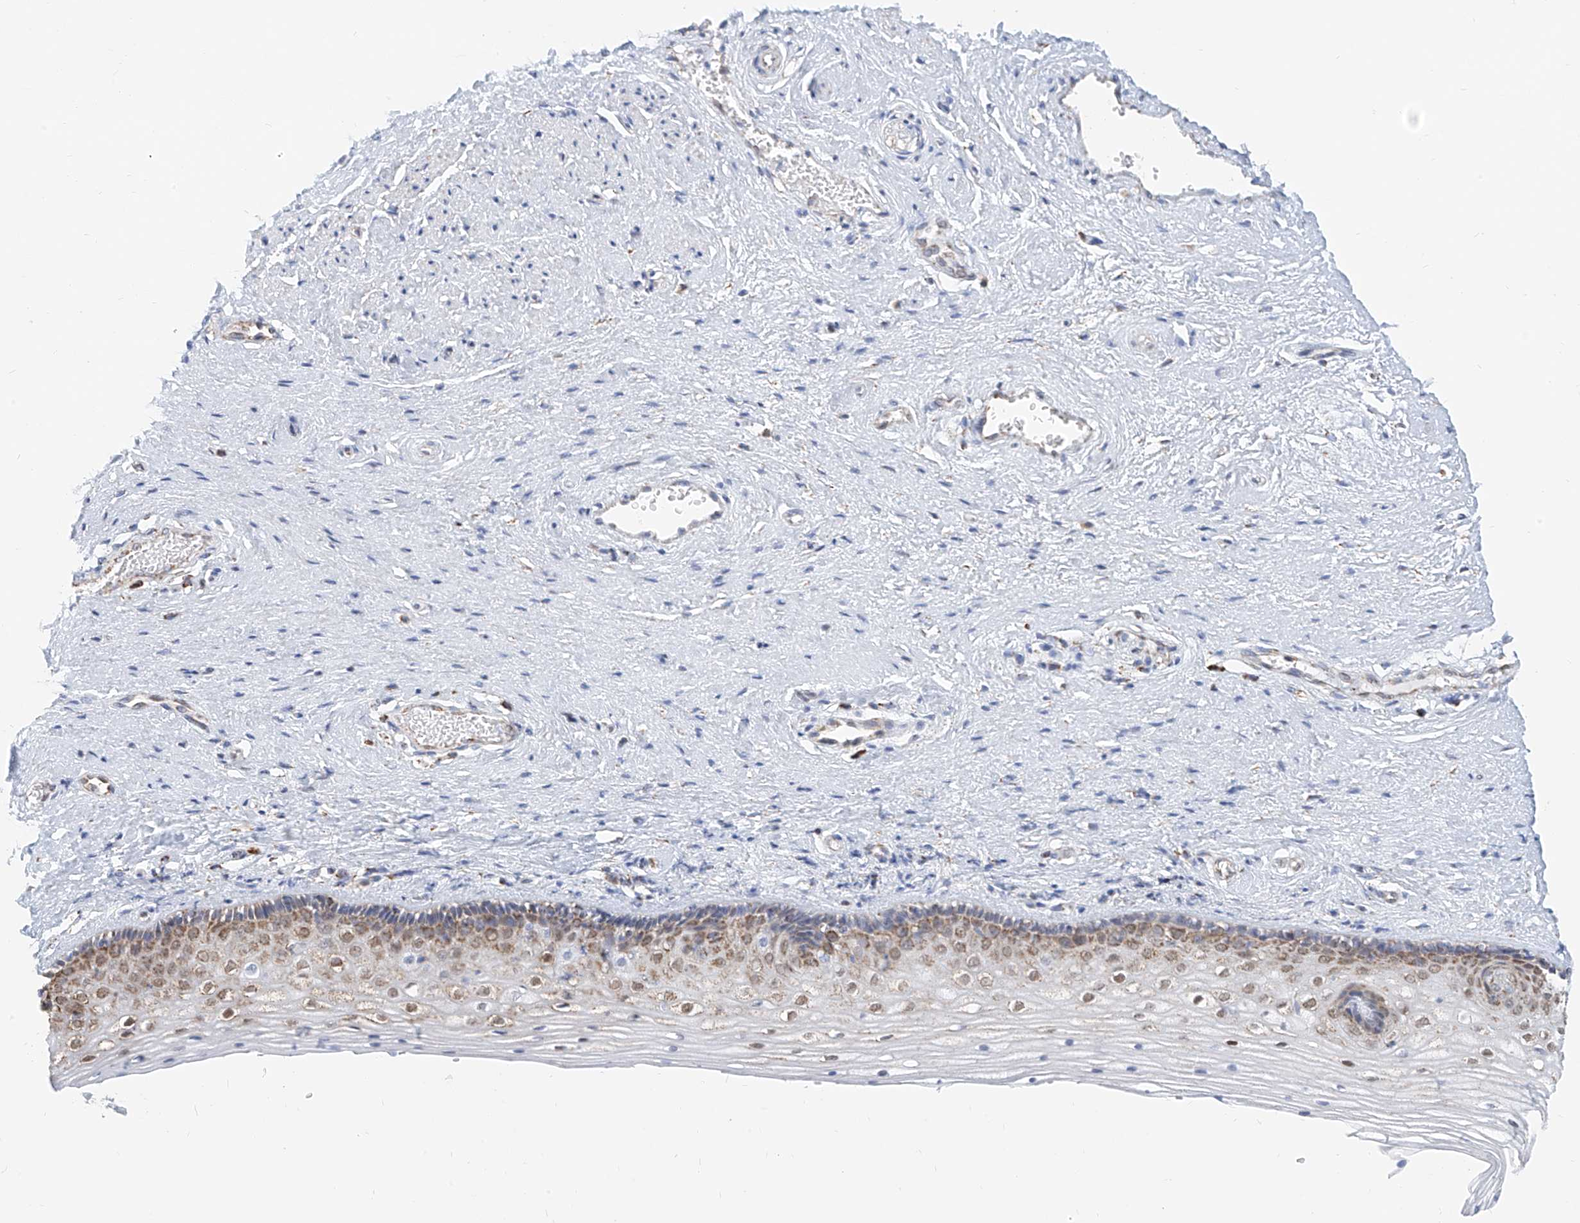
{"staining": {"intensity": "weak", "quantity": "25%-75%", "location": "cytoplasmic/membranous,nuclear"}, "tissue": "vagina", "cell_type": "Squamous epithelial cells", "image_type": "normal", "snomed": [{"axis": "morphology", "description": "Normal tissue, NOS"}, {"axis": "topography", "description": "Vagina"}], "caption": "Squamous epithelial cells reveal low levels of weak cytoplasmic/membranous,nuclear staining in approximately 25%-75% of cells in unremarkable human vagina.", "gene": "NALCN", "patient": {"sex": "female", "age": 46}}